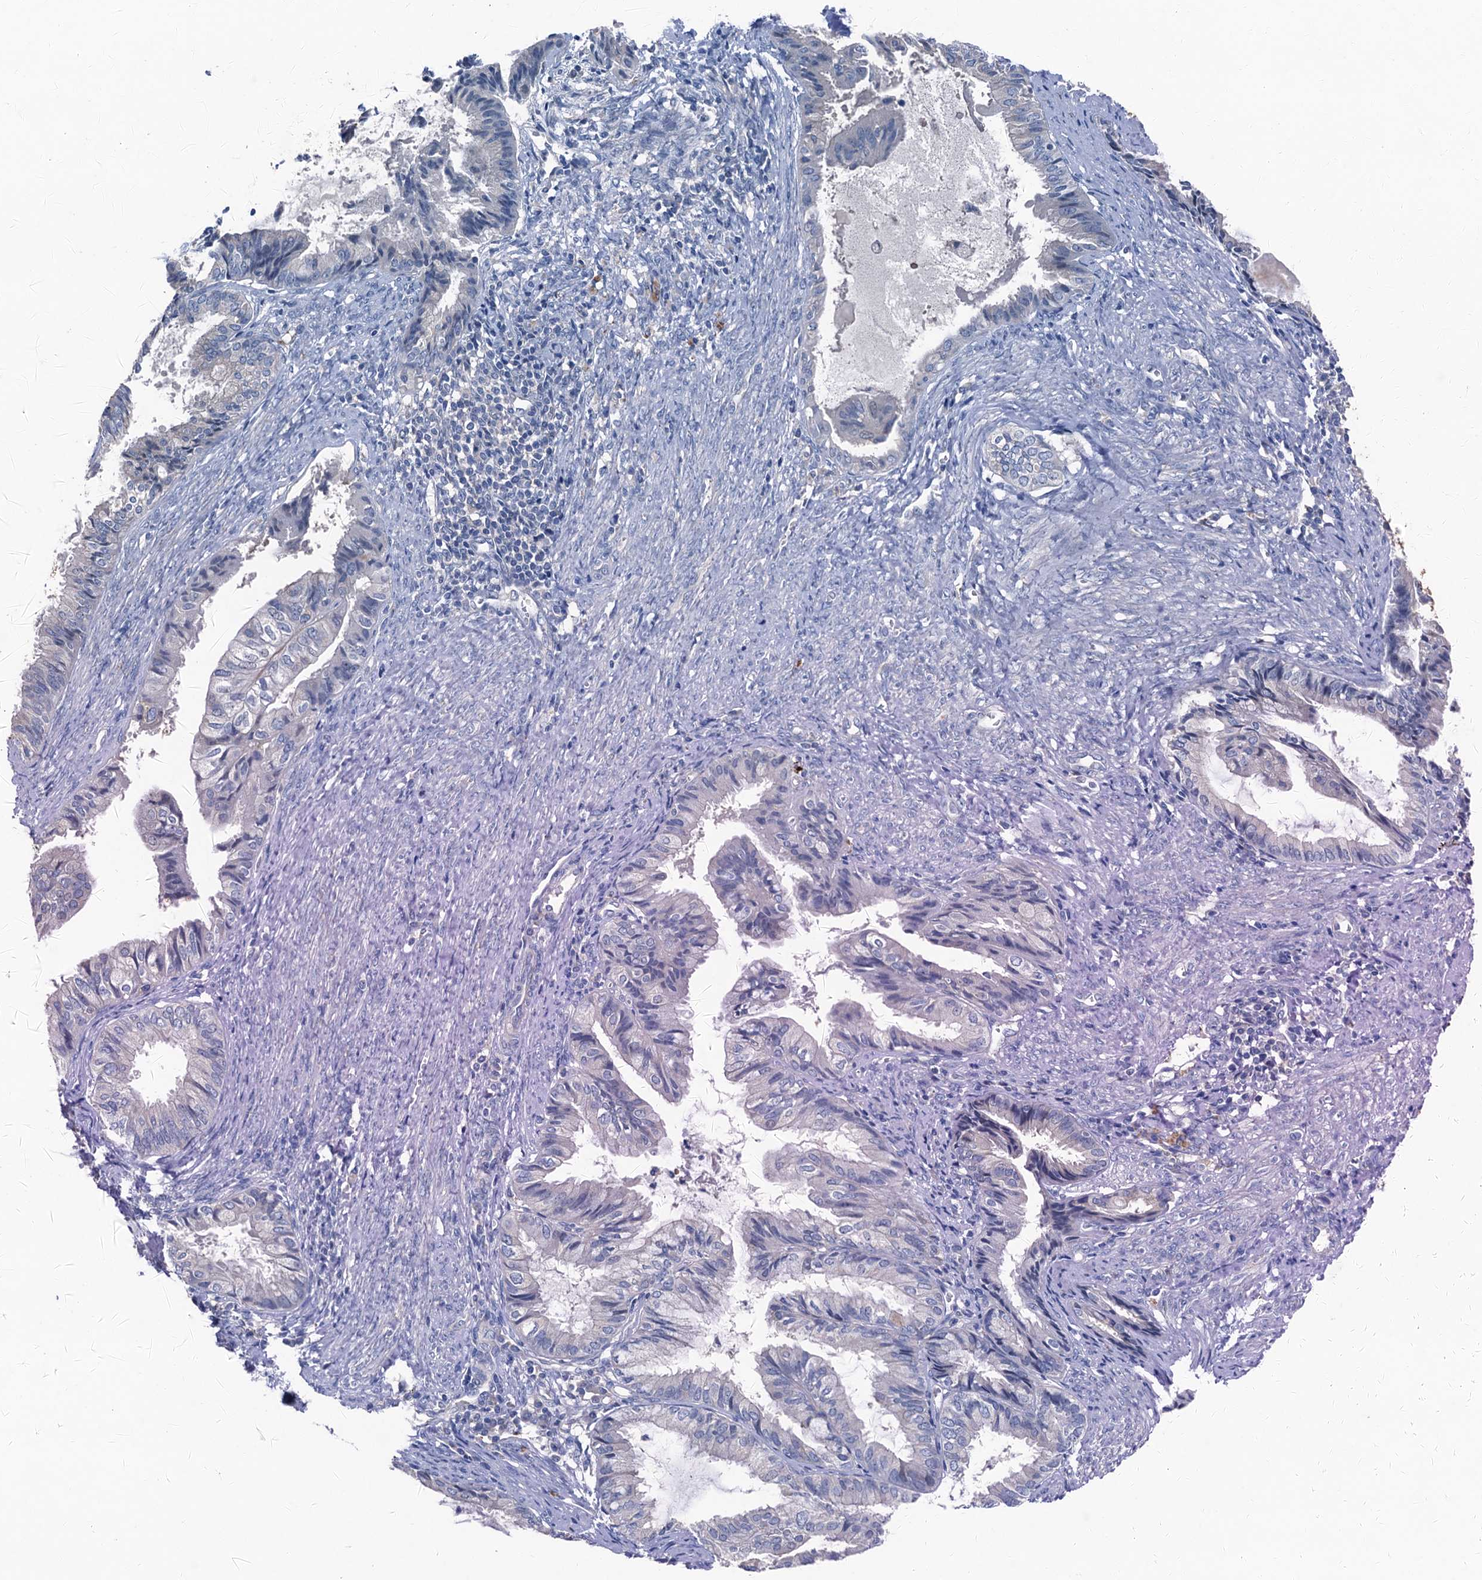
{"staining": {"intensity": "negative", "quantity": "none", "location": "none"}, "tissue": "endometrial cancer", "cell_type": "Tumor cells", "image_type": "cancer", "snomed": [{"axis": "morphology", "description": "Adenocarcinoma, NOS"}, {"axis": "topography", "description": "Endometrium"}], "caption": "Protein analysis of endometrial cancer reveals no significant expression in tumor cells.", "gene": "CBLIF", "patient": {"sex": "female", "age": 86}}